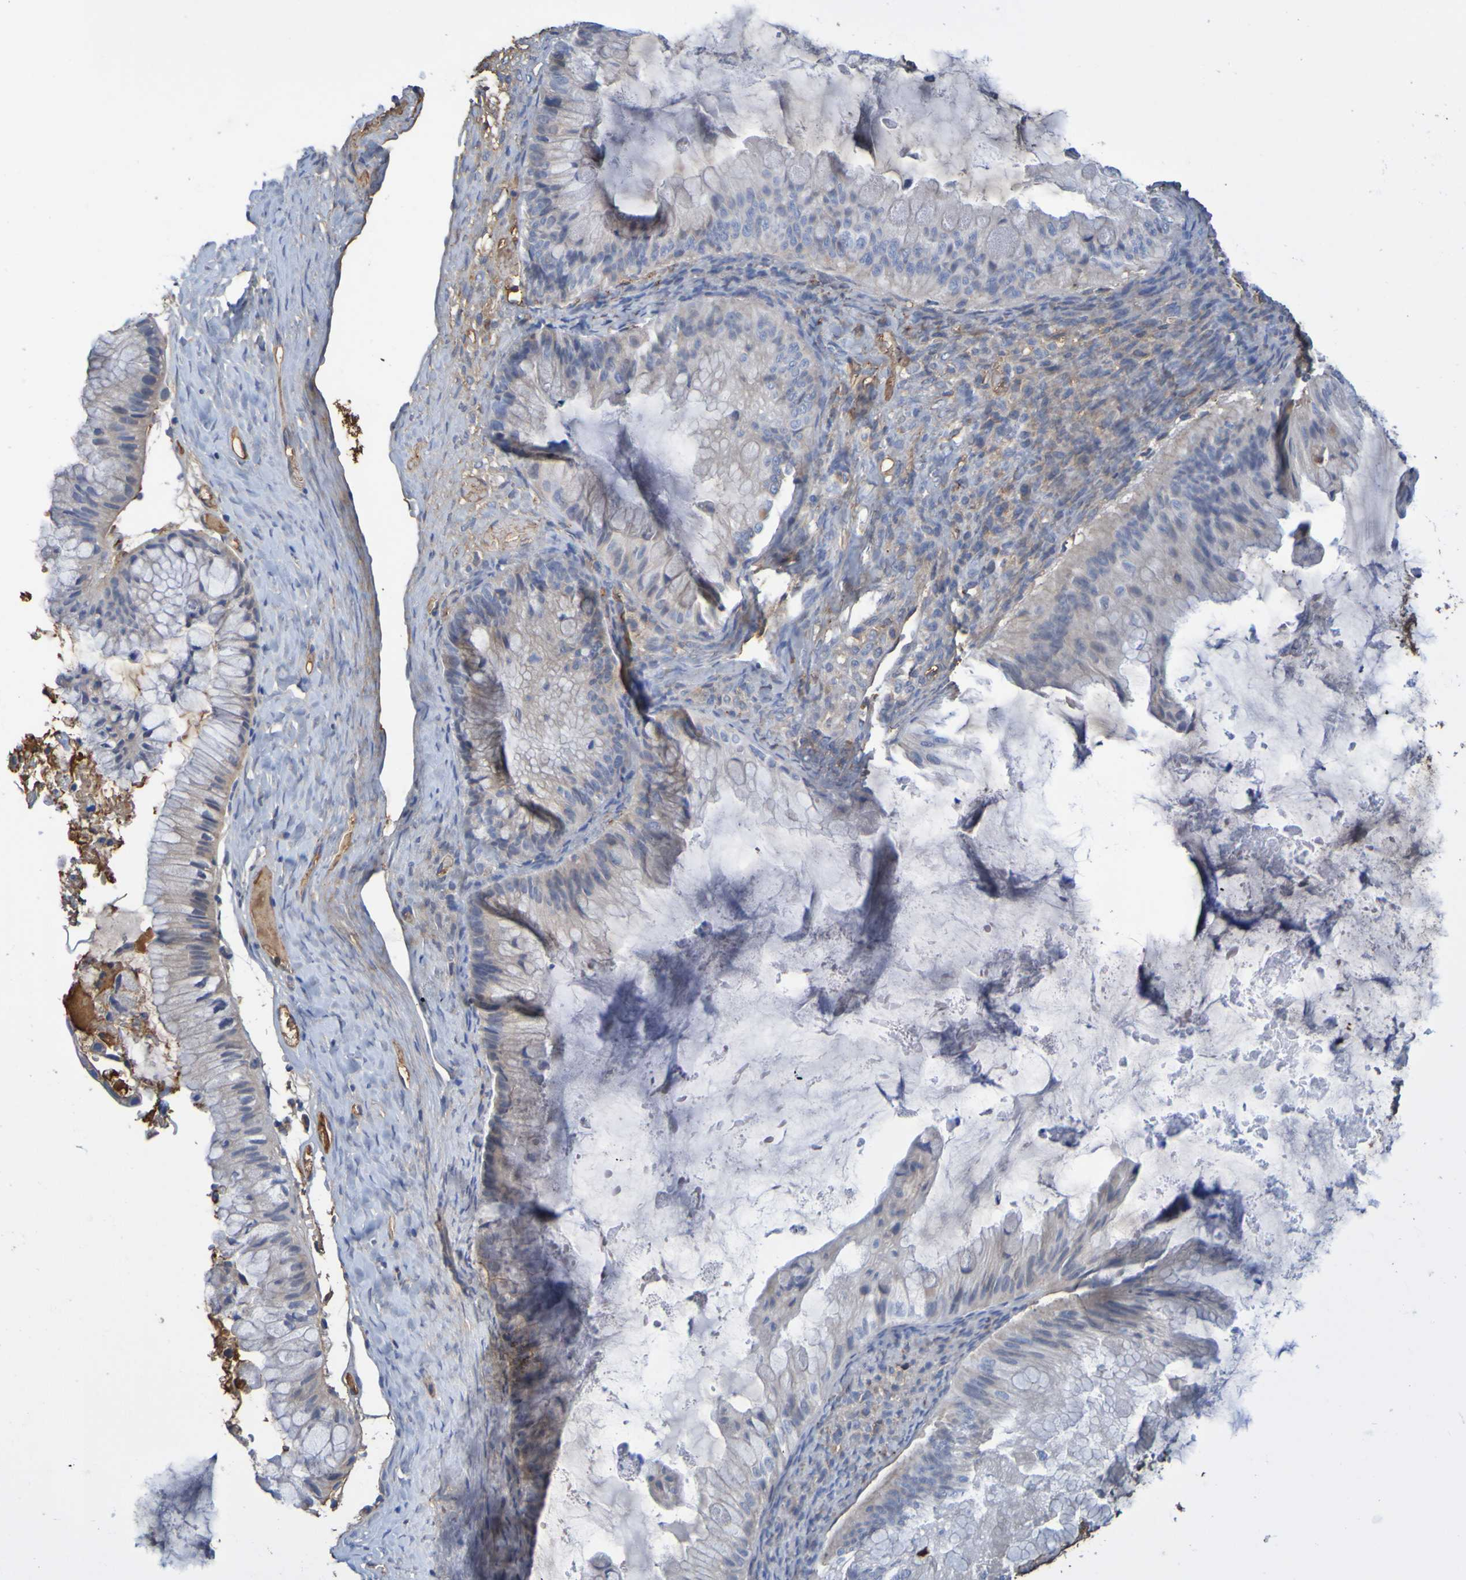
{"staining": {"intensity": "weak", "quantity": "<25%", "location": "cytoplasmic/membranous"}, "tissue": "ovarian cancer", "cell_type": "Tumor cells", "image_type": "cancer", "snomed": [{"axis": "morphology", "description": "Cystadenocarcinoma, mucinous, NOS"}, {"axis": "topography", "description": "Ovary"}], "caption": "This is an immunohistochemistry (IHC) histopathology image of human ovarian mucinous cystadenocarcinoma. There is no staining in tumor cells.", "gene": "GAB3", "patient": {"sex": "female", "age": 61}}